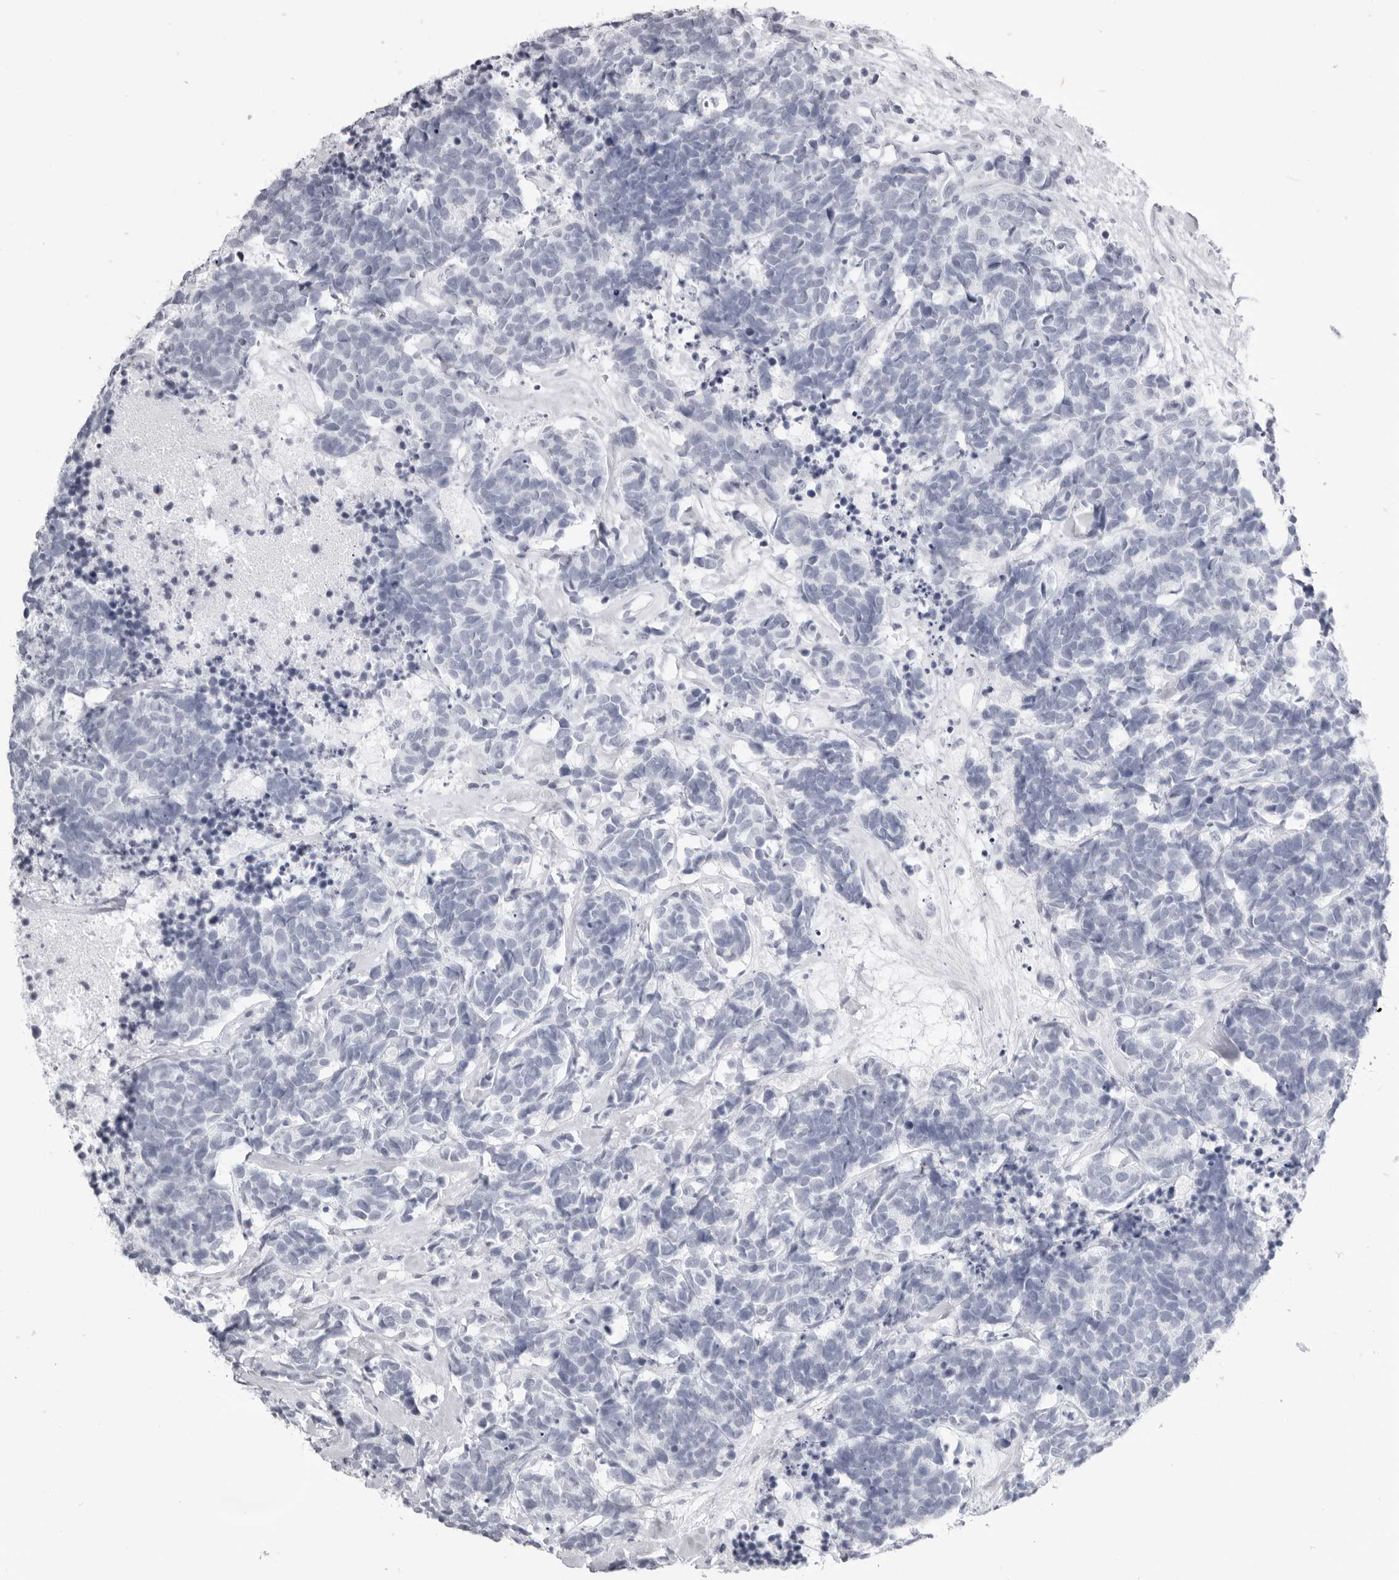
{"staining": {"intensity": "negative", "quantity": "none", "location": "none"}, "tissue": "carcinoid", "cell_type": "Tumor cells", "image_type": "cancer", "snomed": [{"axis": "morphology", "description": "Carcinoma, NOS"}, {"axis": "morphology", "description": "Carcinoid, malignant, NOS"}, {"axis": "topography", "description": "Urinary bladder"}], "caption": "Tumor cells show no significant staining in carcinoid.", "gene": "KLK9", "patient": {"sex": "male", "age": 57}}